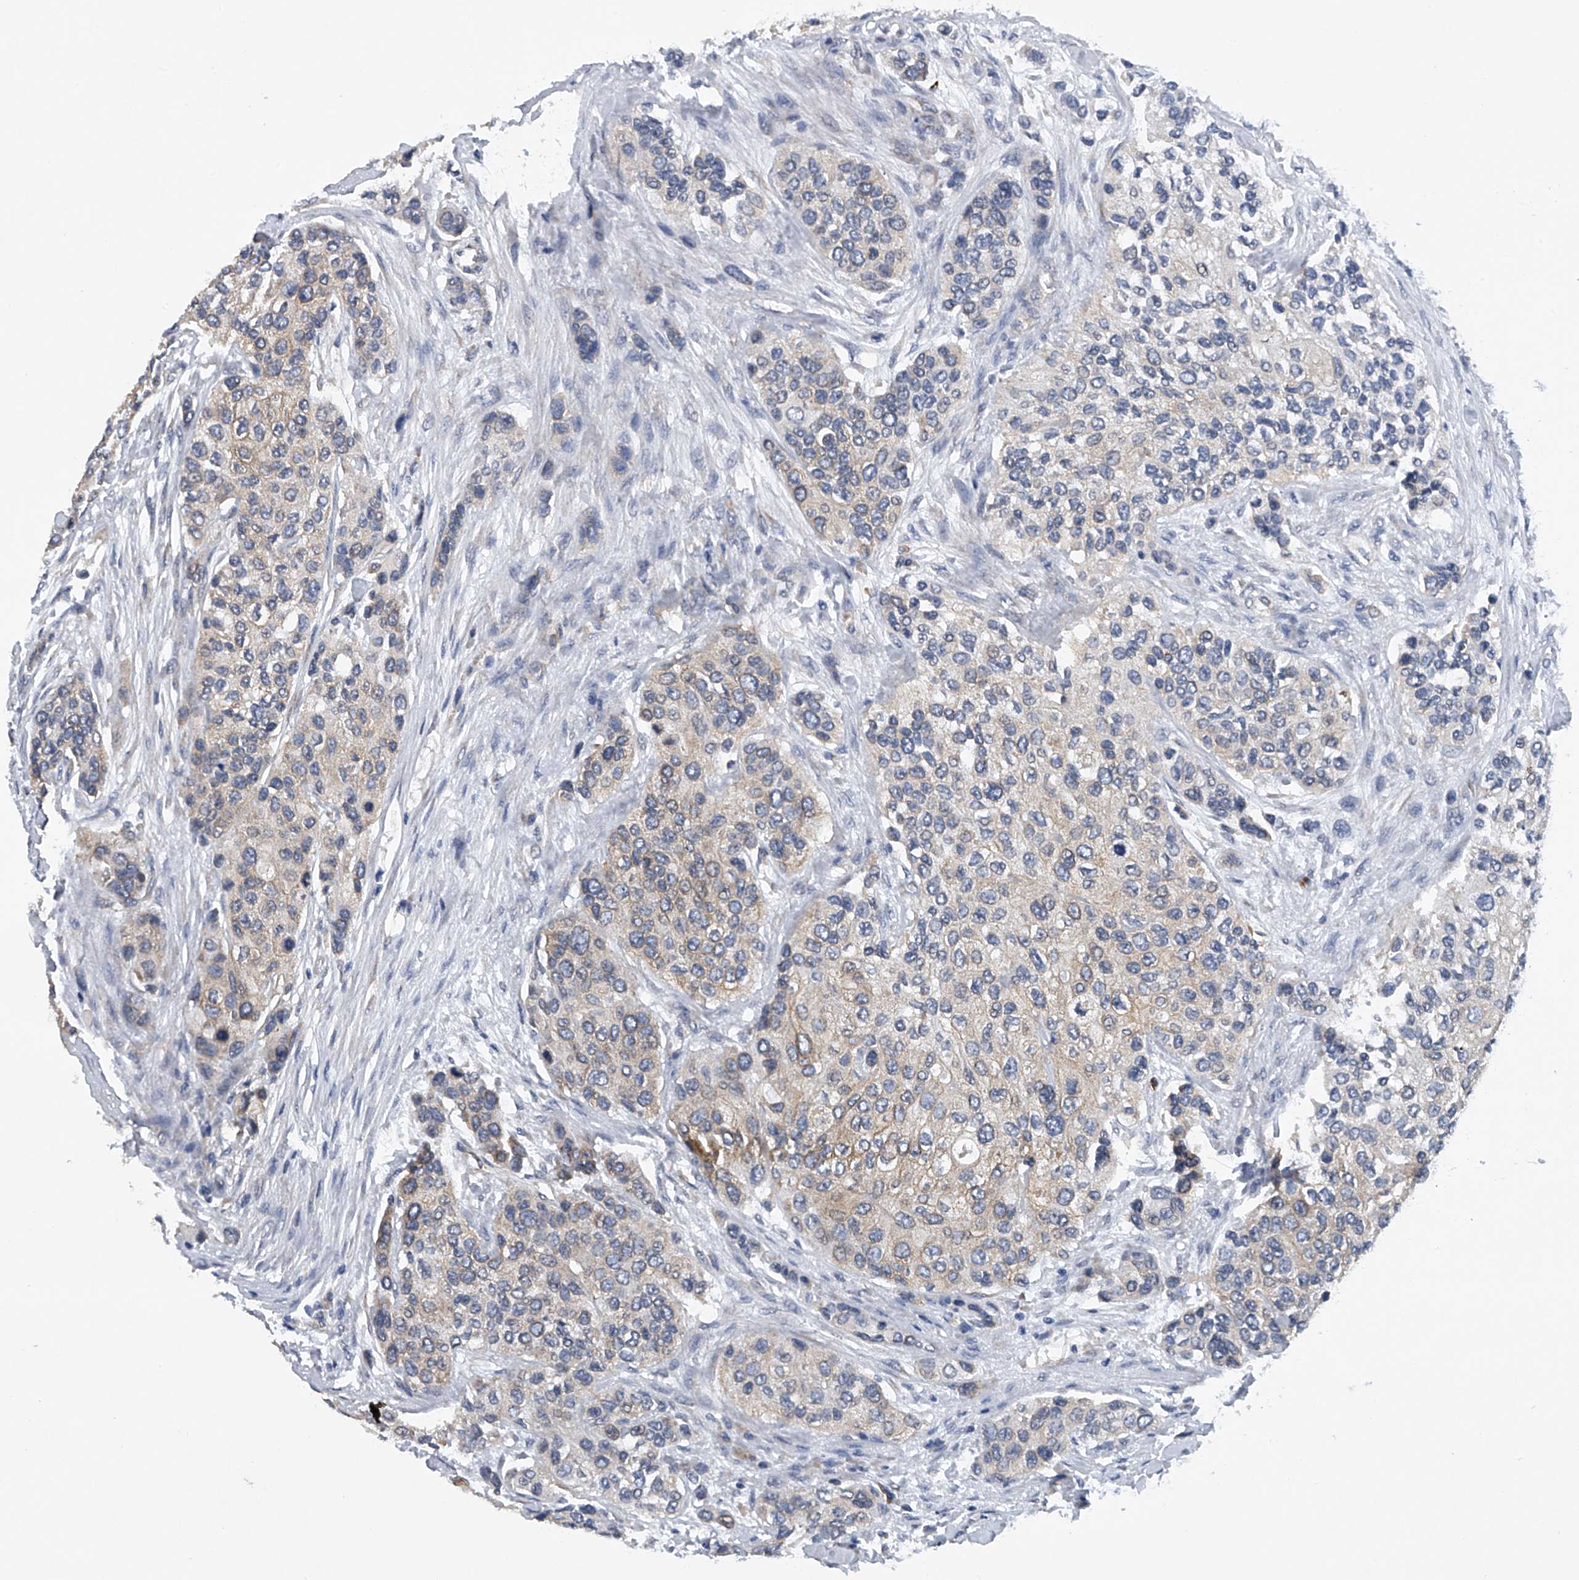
{"staining": {"intensity": "weak", "quantity": "25%-75%", "location": "cytoplasmic/membranous"}, "tissue": "urothelial cancer", "cell_type": "Tumor cells", "image_type": "cancer", "snomed": [{"axis": "morphology", "description": "Urothelial carcinoma, High grade"}, {"axis": "topography", "description": "Urinary bladder"}], "caption": "The immunohistochemical stain shows weak cytoplasmic/membranous staining in tumor cells of urothelial cancer tissue.", "gene": "RNF5", "patient": {"sex": "female", "age": 56}}